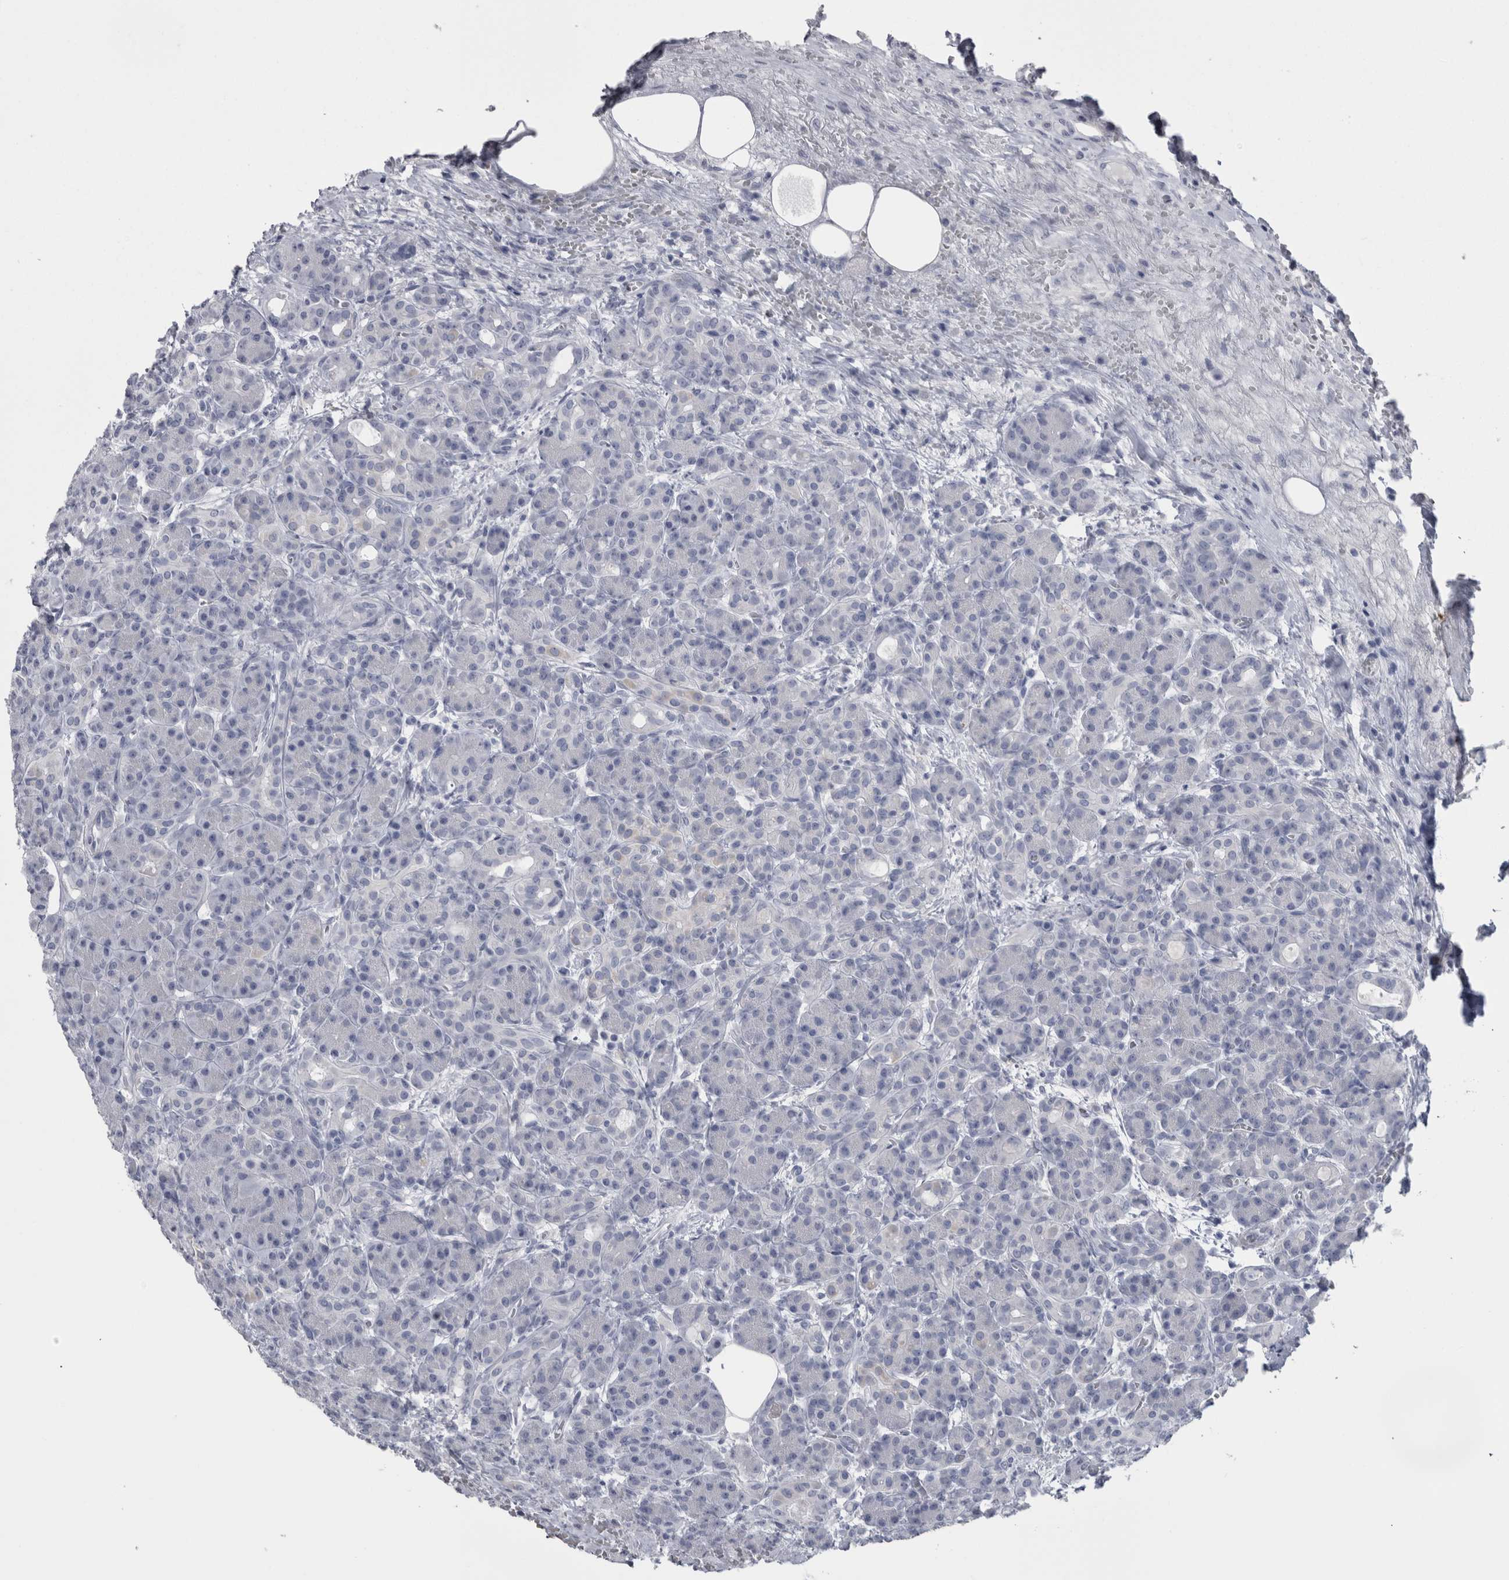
{"staining": {"intensity": "negative", "quantity": "none", "location": "none"}, "tissue": "pancreas", "cell_type": "Exocrine glandular cells", "image_type": "normal", "snomed": [{"axis": "morphology", "description": "Normal tissue, NOS"}, {"axis": "topography", "description": "Pancreas"}], "caption": "Unremarkable pancreas was stained to show a protein in brown. There is no significant positivity in exocrine glandular cells.", "gene": "MSMB", "patient": {"sex": "male", "age": 63}}